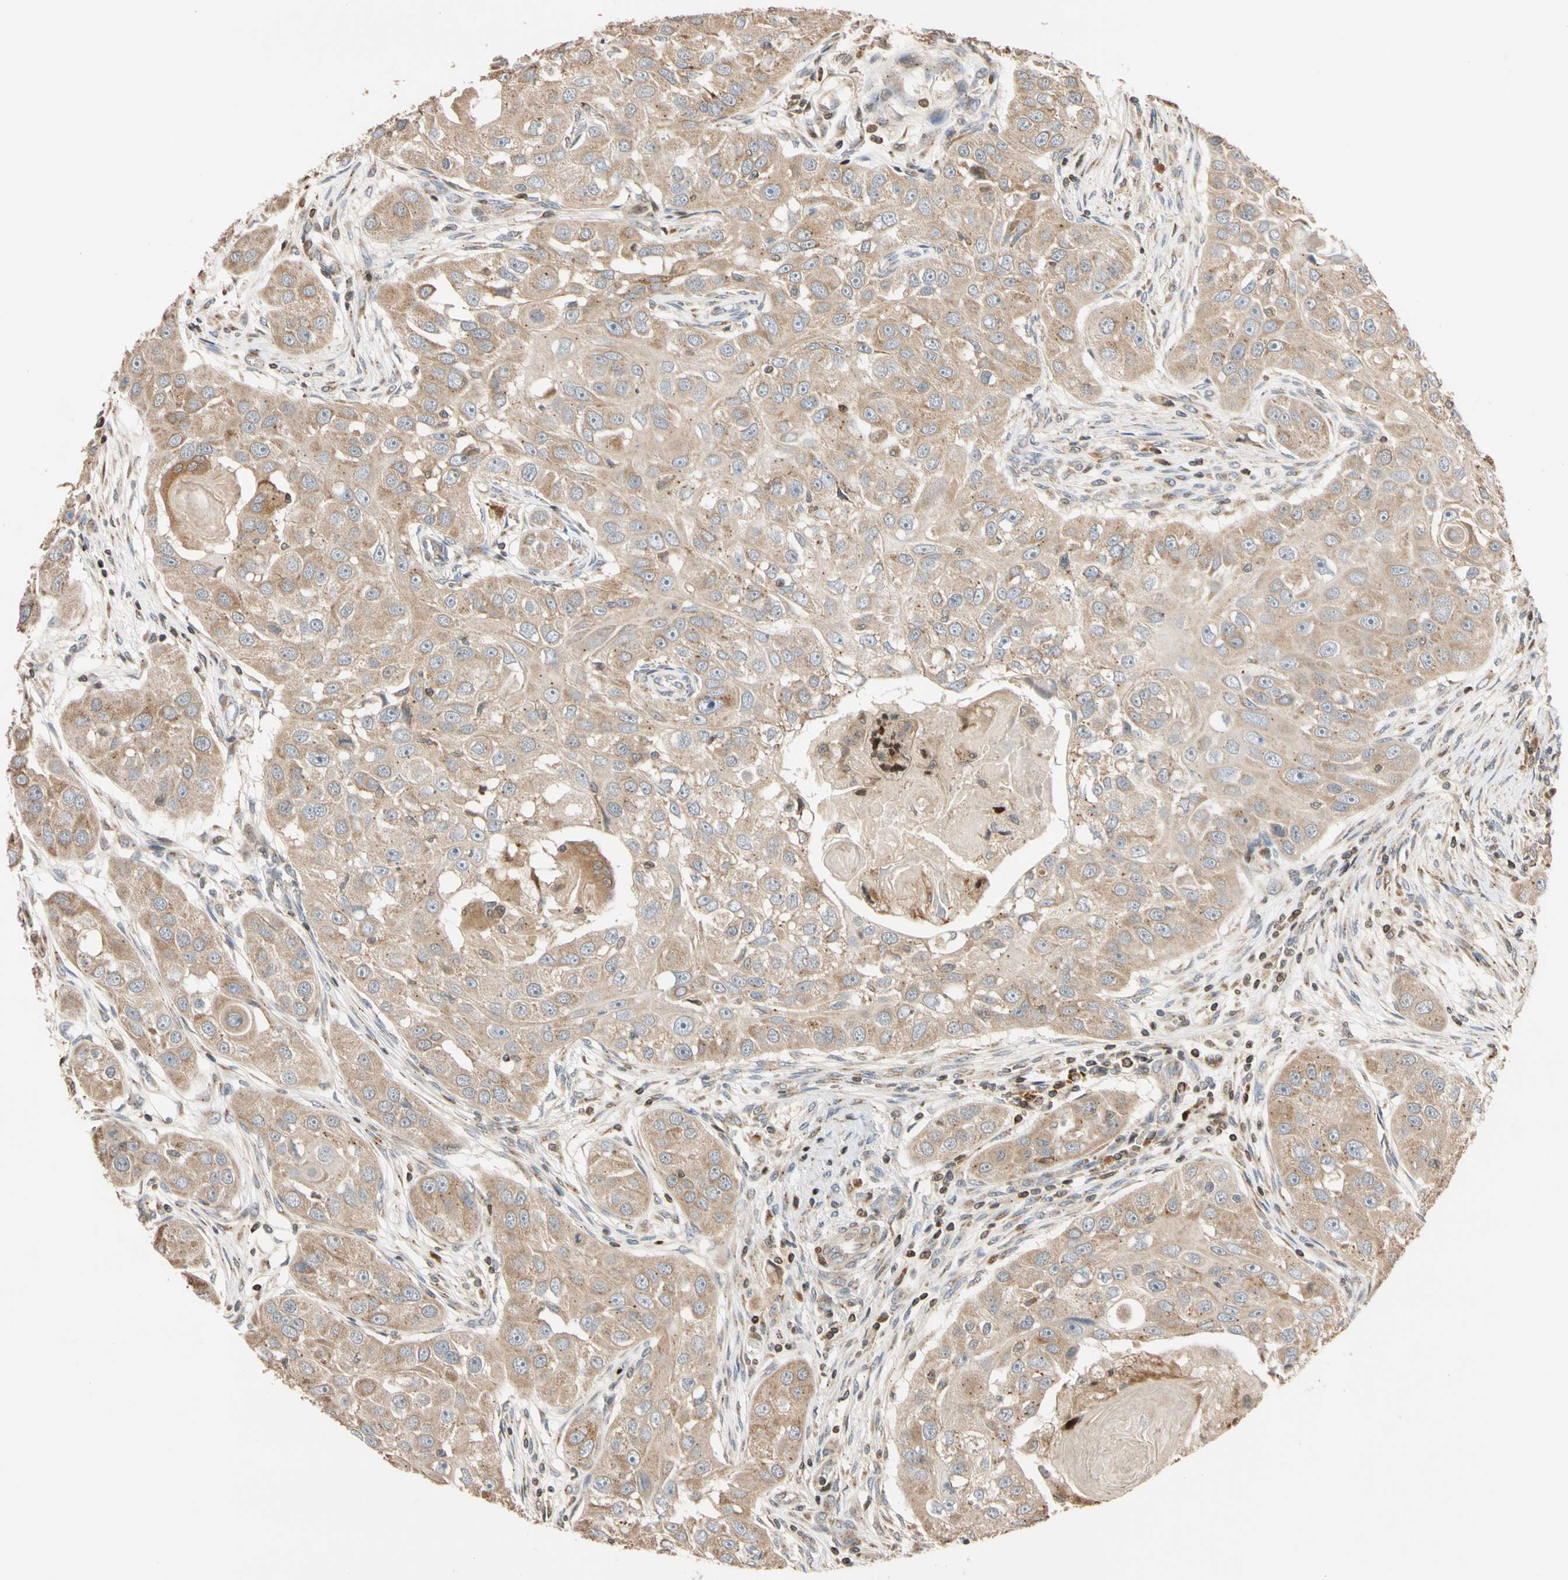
{"staining": {"intensity": "moderate", "quantity": ">75%", "location": "cytoplasmic/membranous"}, "tissue": "head and neck cancer", "cell_type": "Tumor cells", "image_type": "cancer", "snomed": [{"axis": "morphology", "description": "Normal tissue, NOS"}, {"axis": "morphology", "description": "Squamous cell carcinoma, NOS"}, {"axis": "topography", "description": "Skeletal muscle"}, {"axis": "topography", "description": "Head-Neck"}], "caption": "The micrograph demonstrates a brown stain indicating the presence of a protein in the cytoplasmic/membranous of tumor cells in squamous cell carcinoma (head and neck).", "gene": "IP6K2", "patient": {"sex": "male", "age": 51}}